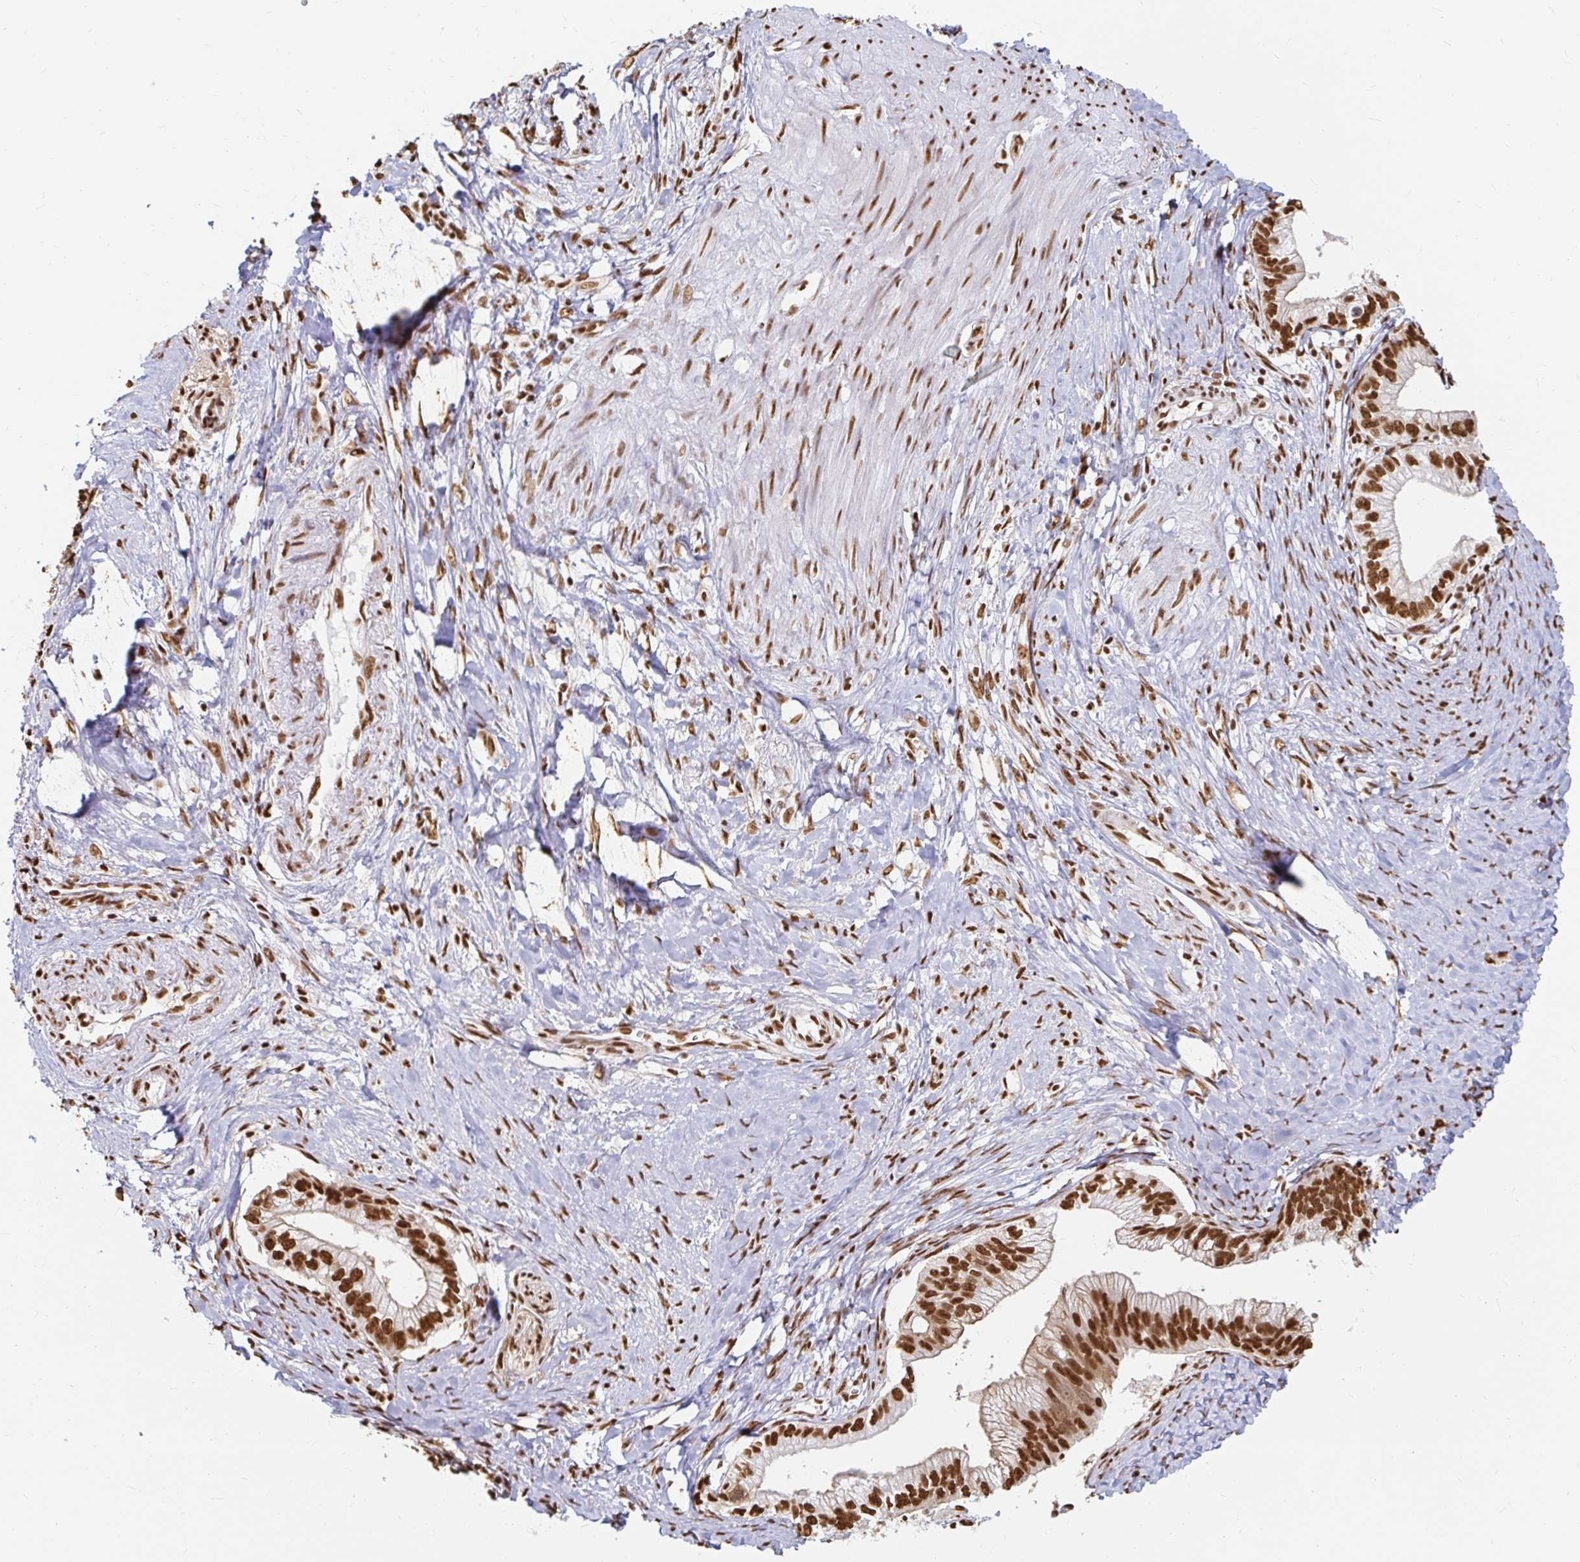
{"staining": {"intensity": "strong", "quantity": ">75%", "location": "nuclear"}, "tissue": "pancreatic cancer", "cell_type": "Tumor cells", "image_type": "cancer", "snomed": [{"axis": "morphology", "description": "Adenocarcinoma, NOS"}, {"axis": "topography", "description": "Pancreas"}], "caption": "Tumor cells exhibit high levels of strong nuclear positivity in approximately >75% of cells in pancreatic cancer (adenocarcinoma).", "gene": "HNRNPU", "patient": {"sex": "male", "age": 70}}